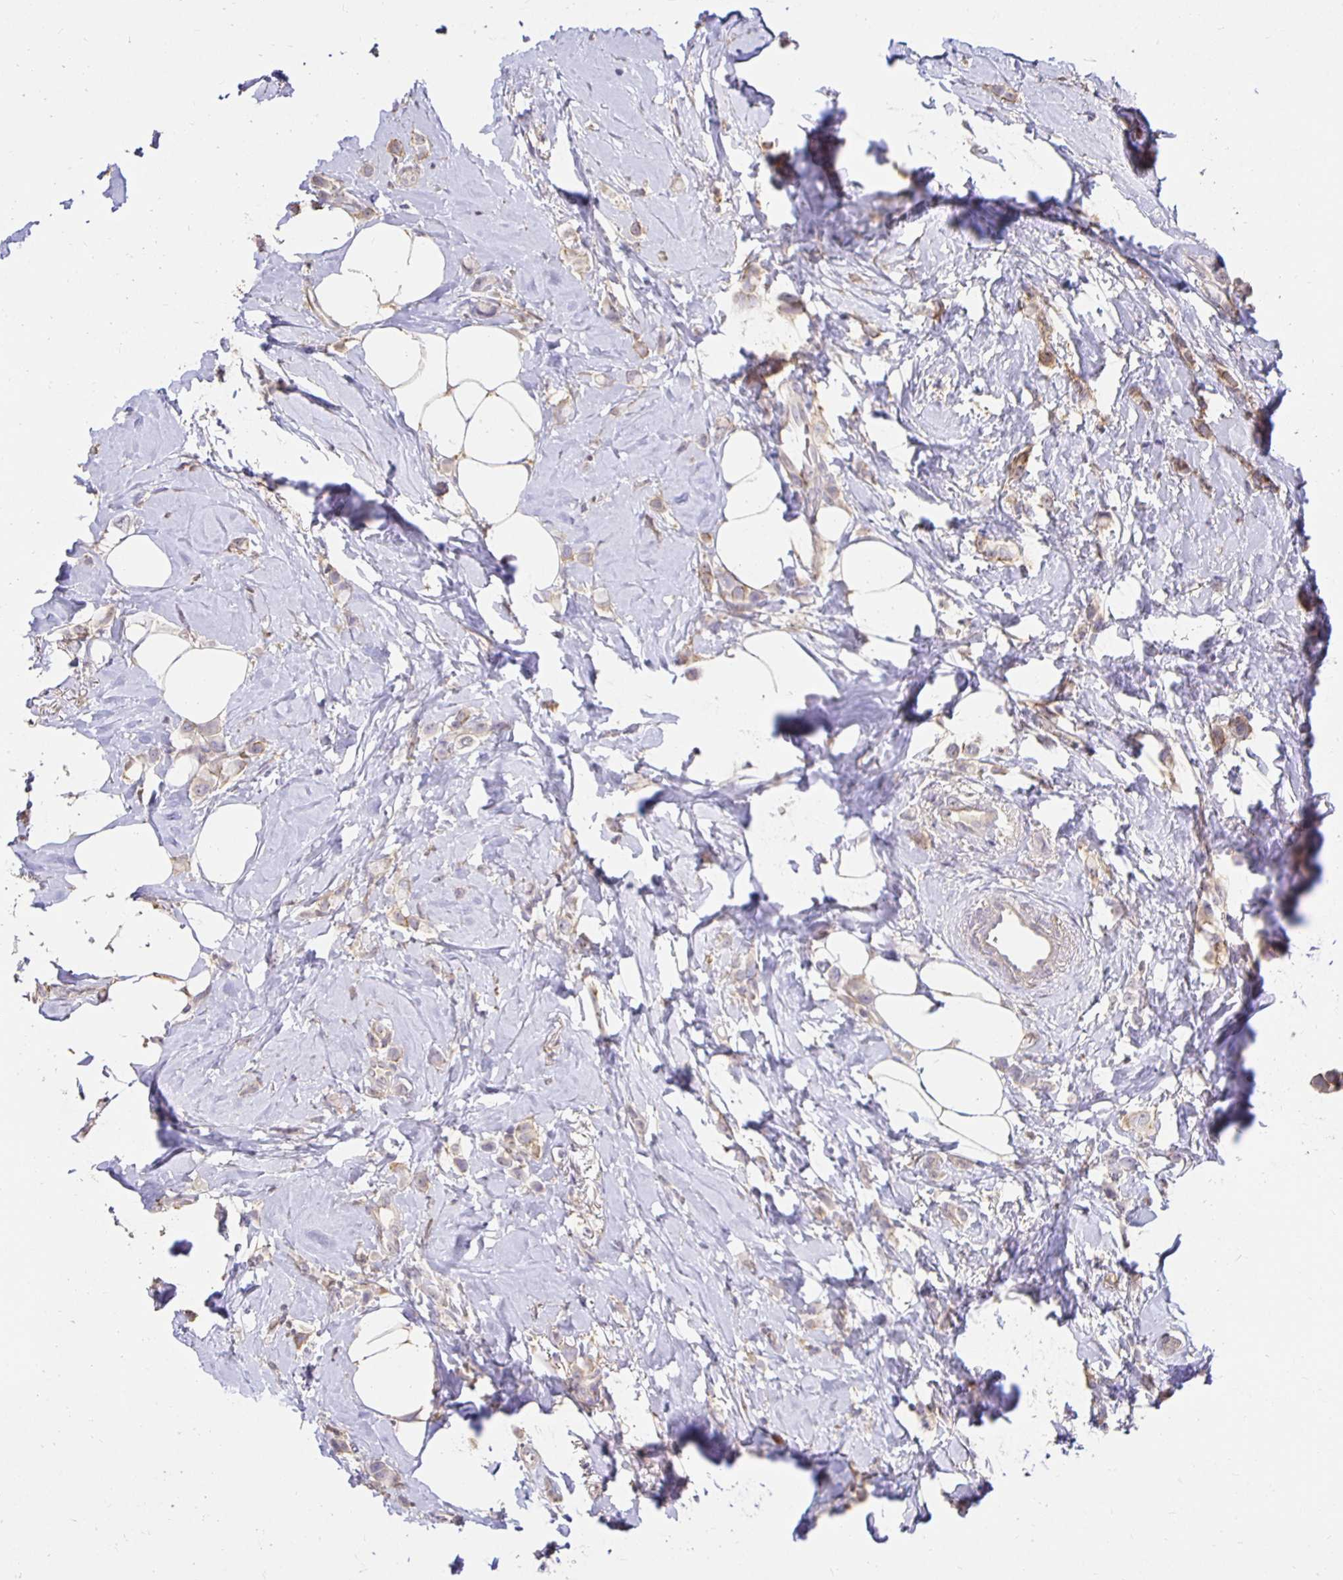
{"staining": {"intensity": "weak", "quantity": "25%-75%", "location": "cytoplasmic/membranous"}, "tissue": "breast cancer", "cell_type": "Tumor cells", "image_type": "cancer", "snomed": [{"axis": "morphology", "description": "Lobular carcinoma"}, {"axis": "topography", "description": "Breast"}], "caption": "This image demonstrates IHC staining of human breast lobular carcinoma, with low weak cytoplasmic/membranous expression in about 25%-75% of tumor cells.", "gene": "PNPLA3", "patient": {"sex": "female", "age": 66}}